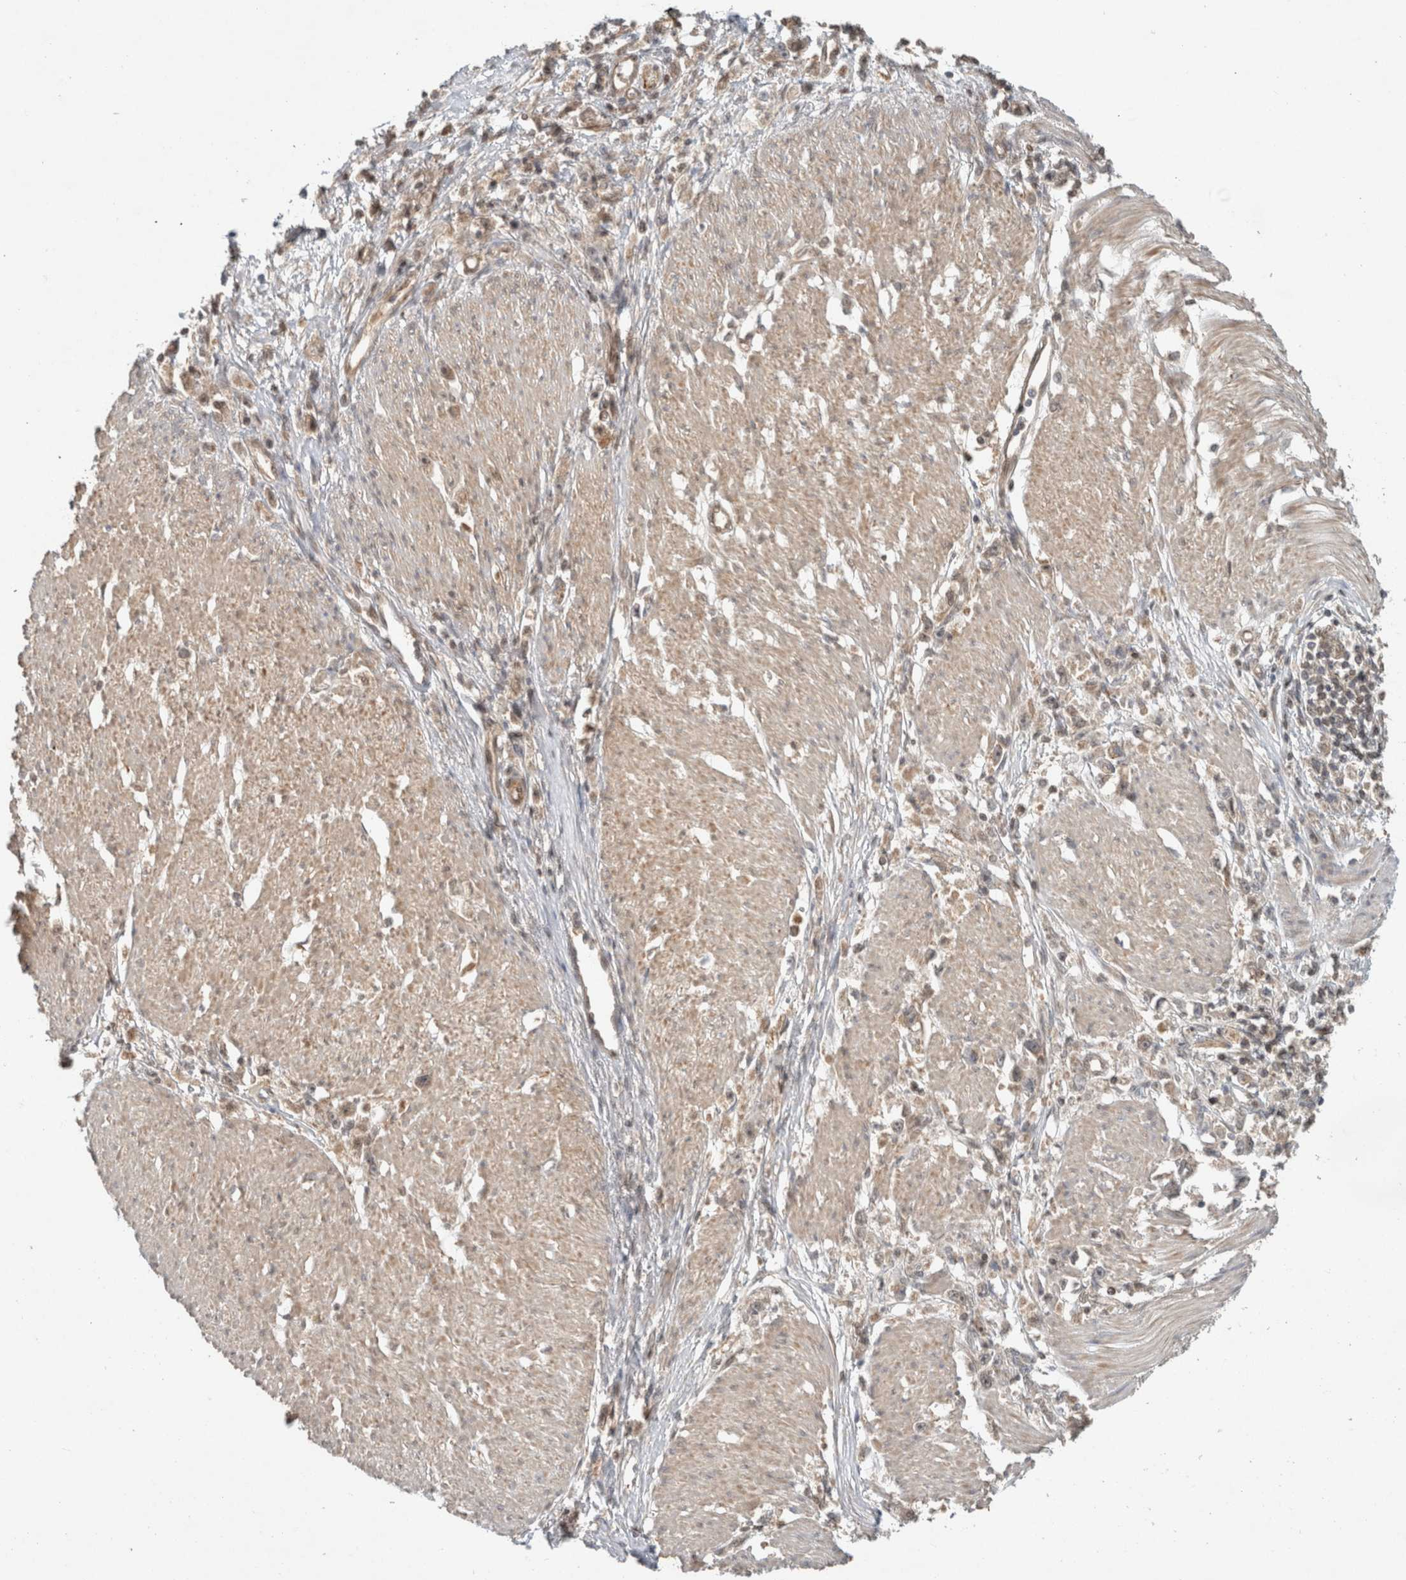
{"staining": {"intensity": "weak", "quantity": ">75%", "location": "cytoplasmic/membranous"}, "tissue": "stomach cancer", "cell_type": "Tumor cells", "image_type": "cancer", "snomed": [{"axis": "morphology", "description": "Adenocarcinoma, NOS"}, {"axis": "topography", "description": "Stomach"}], "caption": "Protein expression analysis of stomach cancer (adenocarcinoma) shows weak cytoplasmic/membranous staining in about >75% of tumor cells.", "gene": "CAAP1", "patient": {"sex": "female", "age": 59}}